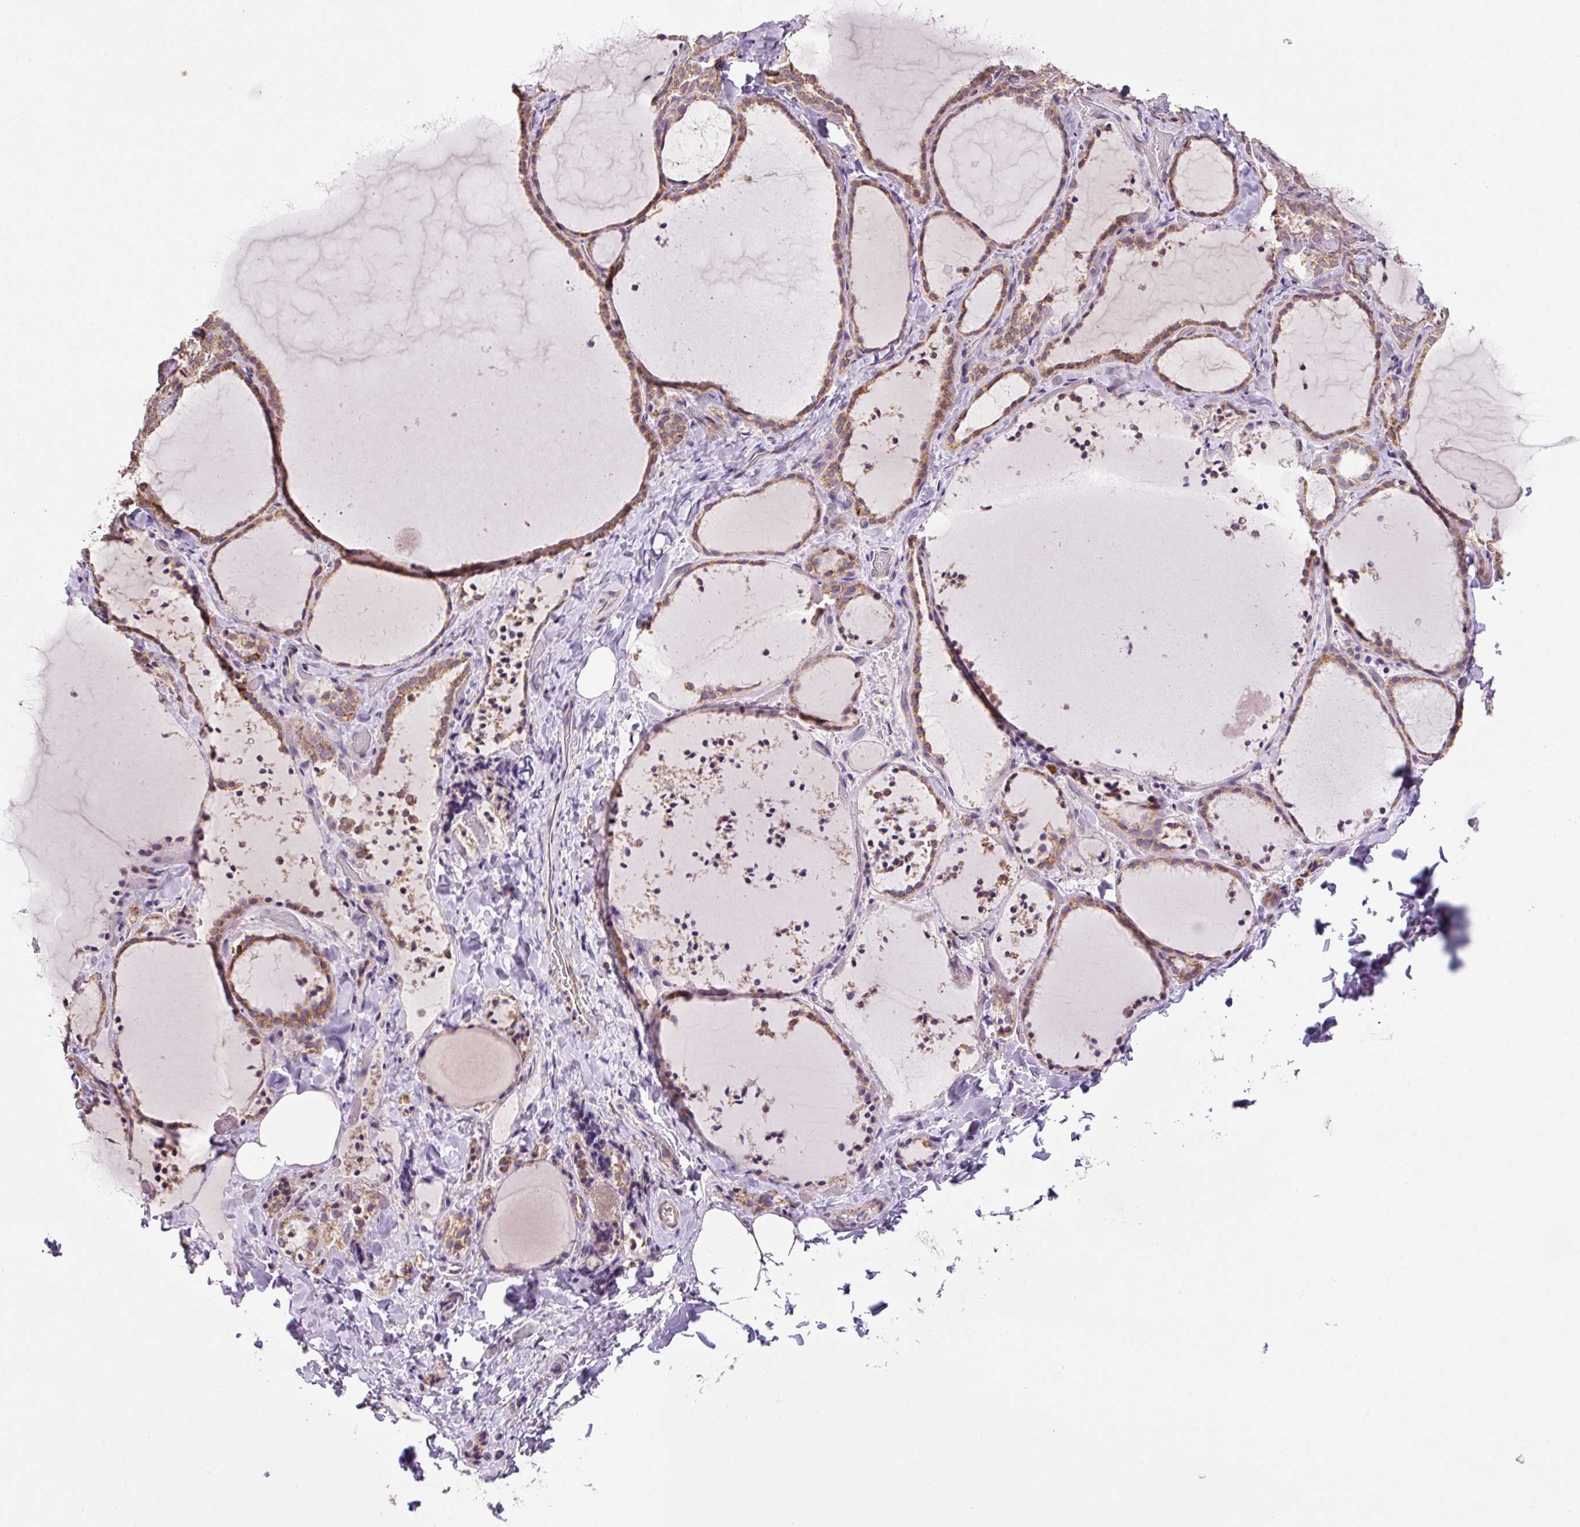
{"staining": {"intensity": "moderate", "quantity": ">75%", "location": "cytoplasmic/membranous"}, "tissue": "thyroid gland", "cell_type": "Glandular cells", "image_type": "normal", "snomed": [{"axis": "morphology", "description": "Normal tissue, NOS"}, {"axis": "topography", "description": "Thyroid gland"}], "caption": "Immunohistochemistry (IHC) photomicrograph of benign thyroid gland stained for a protein (brown), which demonstrates medium levels of moderate cytoplasmic/membranous staining in approximately >75% of glandular cells.", "gene": "MFSD9", "patient": {"sex": "female", "age": 22}}